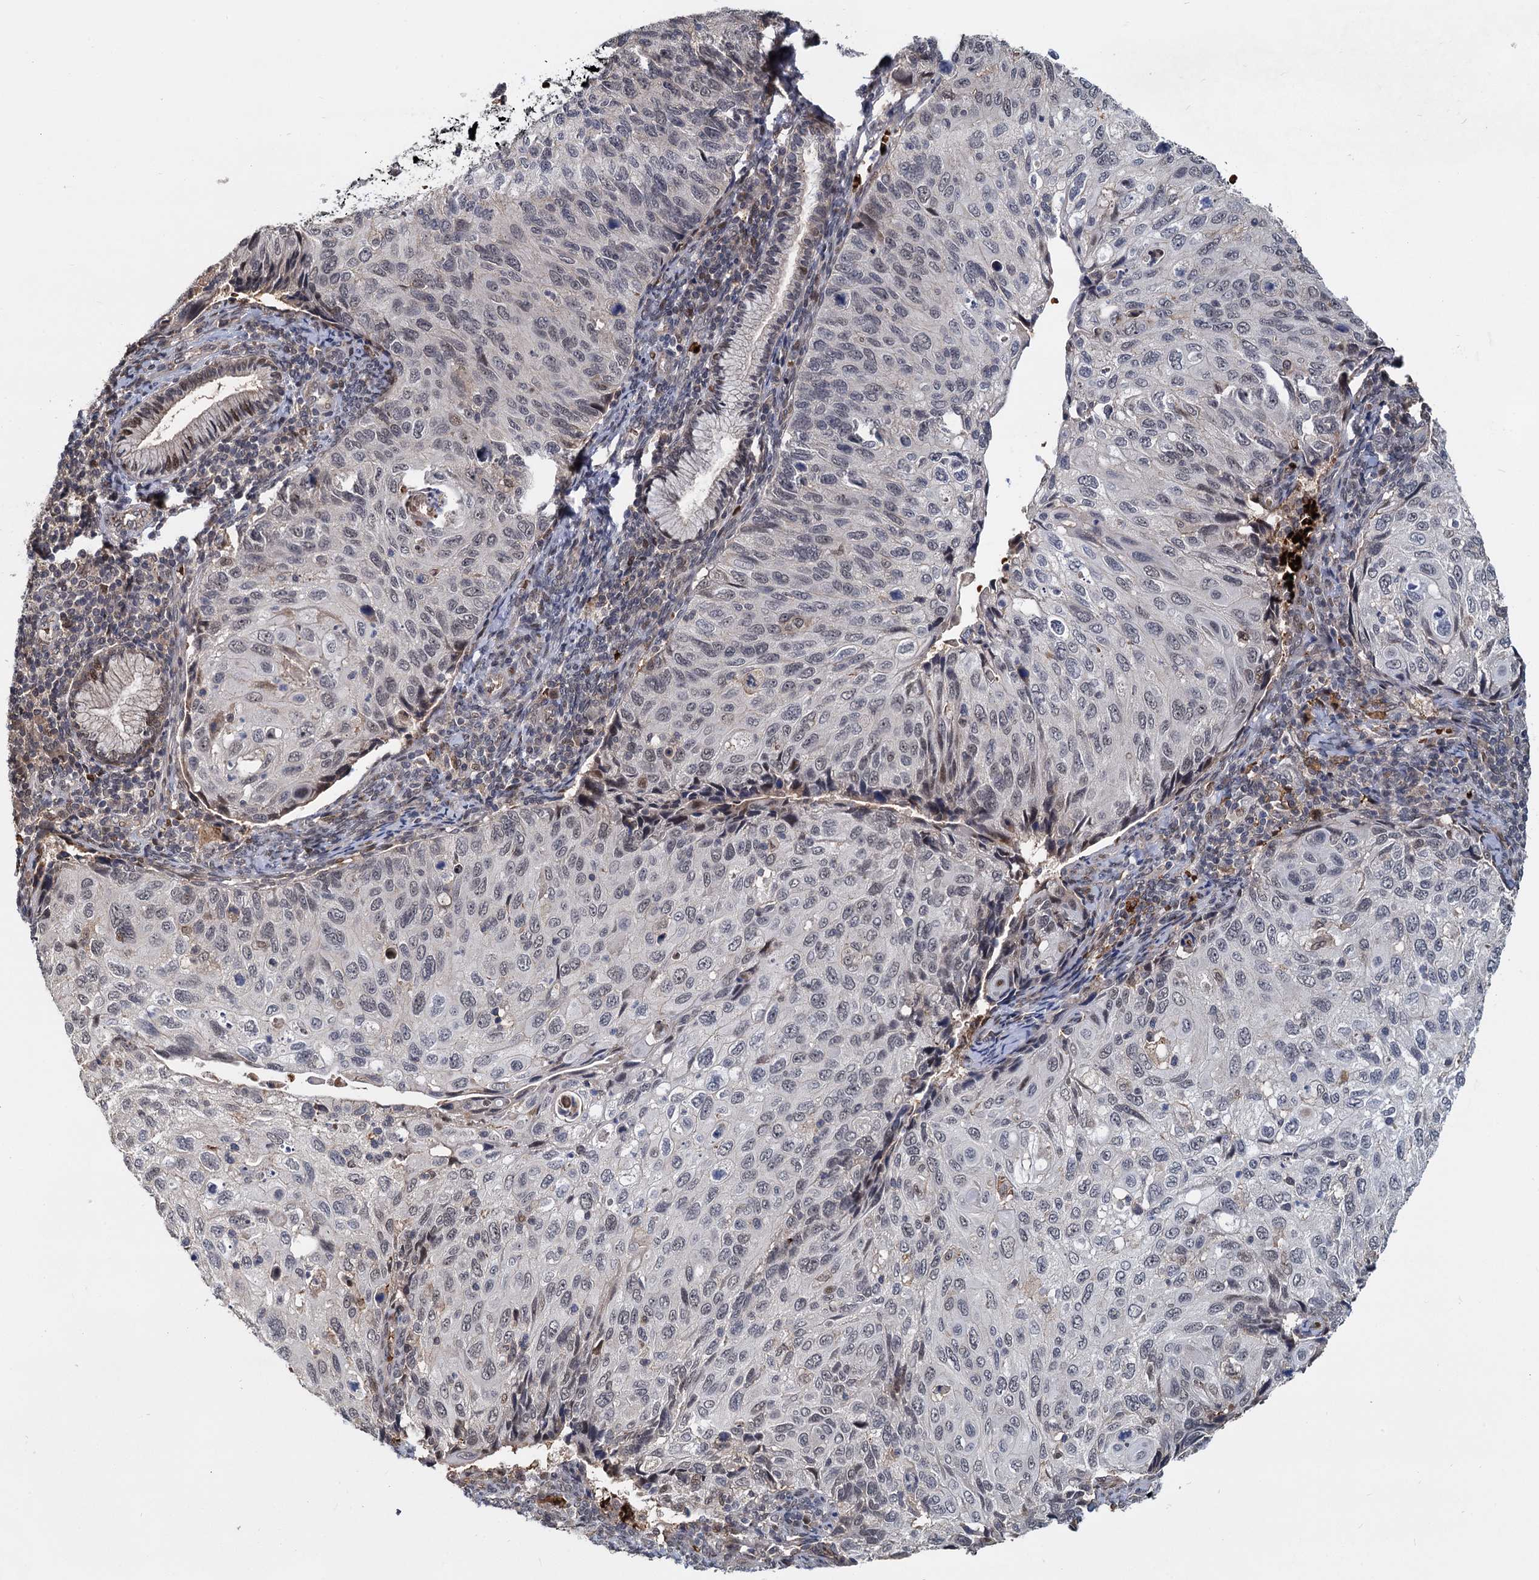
{"staining": {"intensity": "weak", "quantity": "<25%", "location": "nuclear"}, "tissue": "cervical cancer", "cell_type": "Tumor cells", "image_type": "cancer", "snomed": [{"axis": "morphology", "description": "Squamous cell carcinoma, NOS"}, {"axis": "topography", "description": "Cervix"}], "caption": "A high-resolution image shows IHC staining of cervical cancer (squamous cell carcinoma), which shows no significant expression in tumor cells. (Brightfield microscopy of DAB (3,3'-diaminobenzidine) IHC at high magnification).", "gene": "FANCI", "patient": {"sex": "female", "age": 70}}